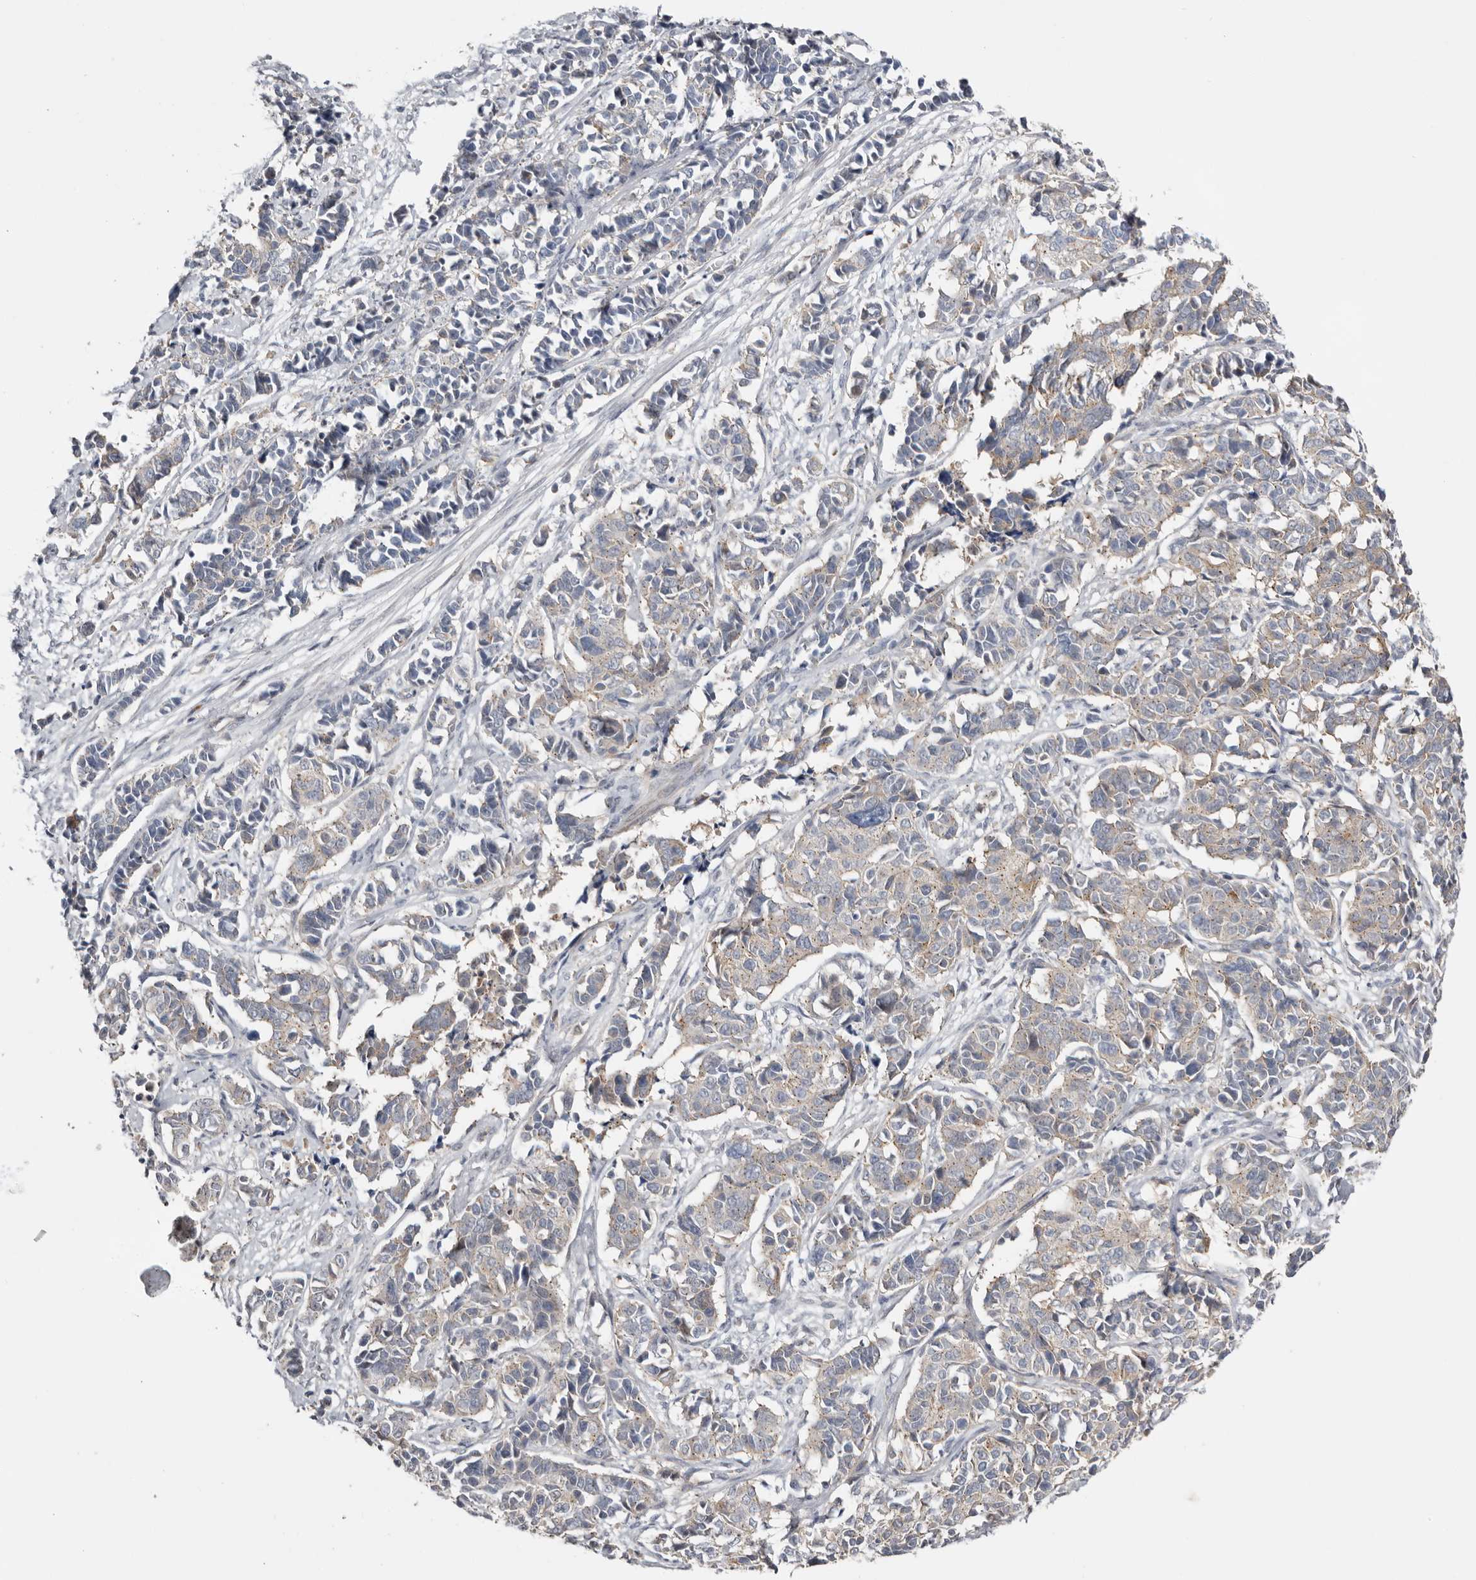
{"staining": {"intensity": "weak", "quantity": "<25%", "location": "cytoplasmic/membranous"}, "tissue": "cervical cancer", "cell_type": "Tumor cells", "image_type": "cancer", "snomed": [{"axis": "morphology", "description": "Normal tissue, NOS"}, {"axis": "morphology", "description": "Squamous cell carcinoma, NOS"}, {"axis": "topography", "description": "Cervix"}], "caption": "DAB immunohistochemical staining of human cervical cancer (squamous cell carcinoma) shows no significant staining in tumor cells.", "gene": "MSRB2", "patient": {"sex": "female", "age": 35}}